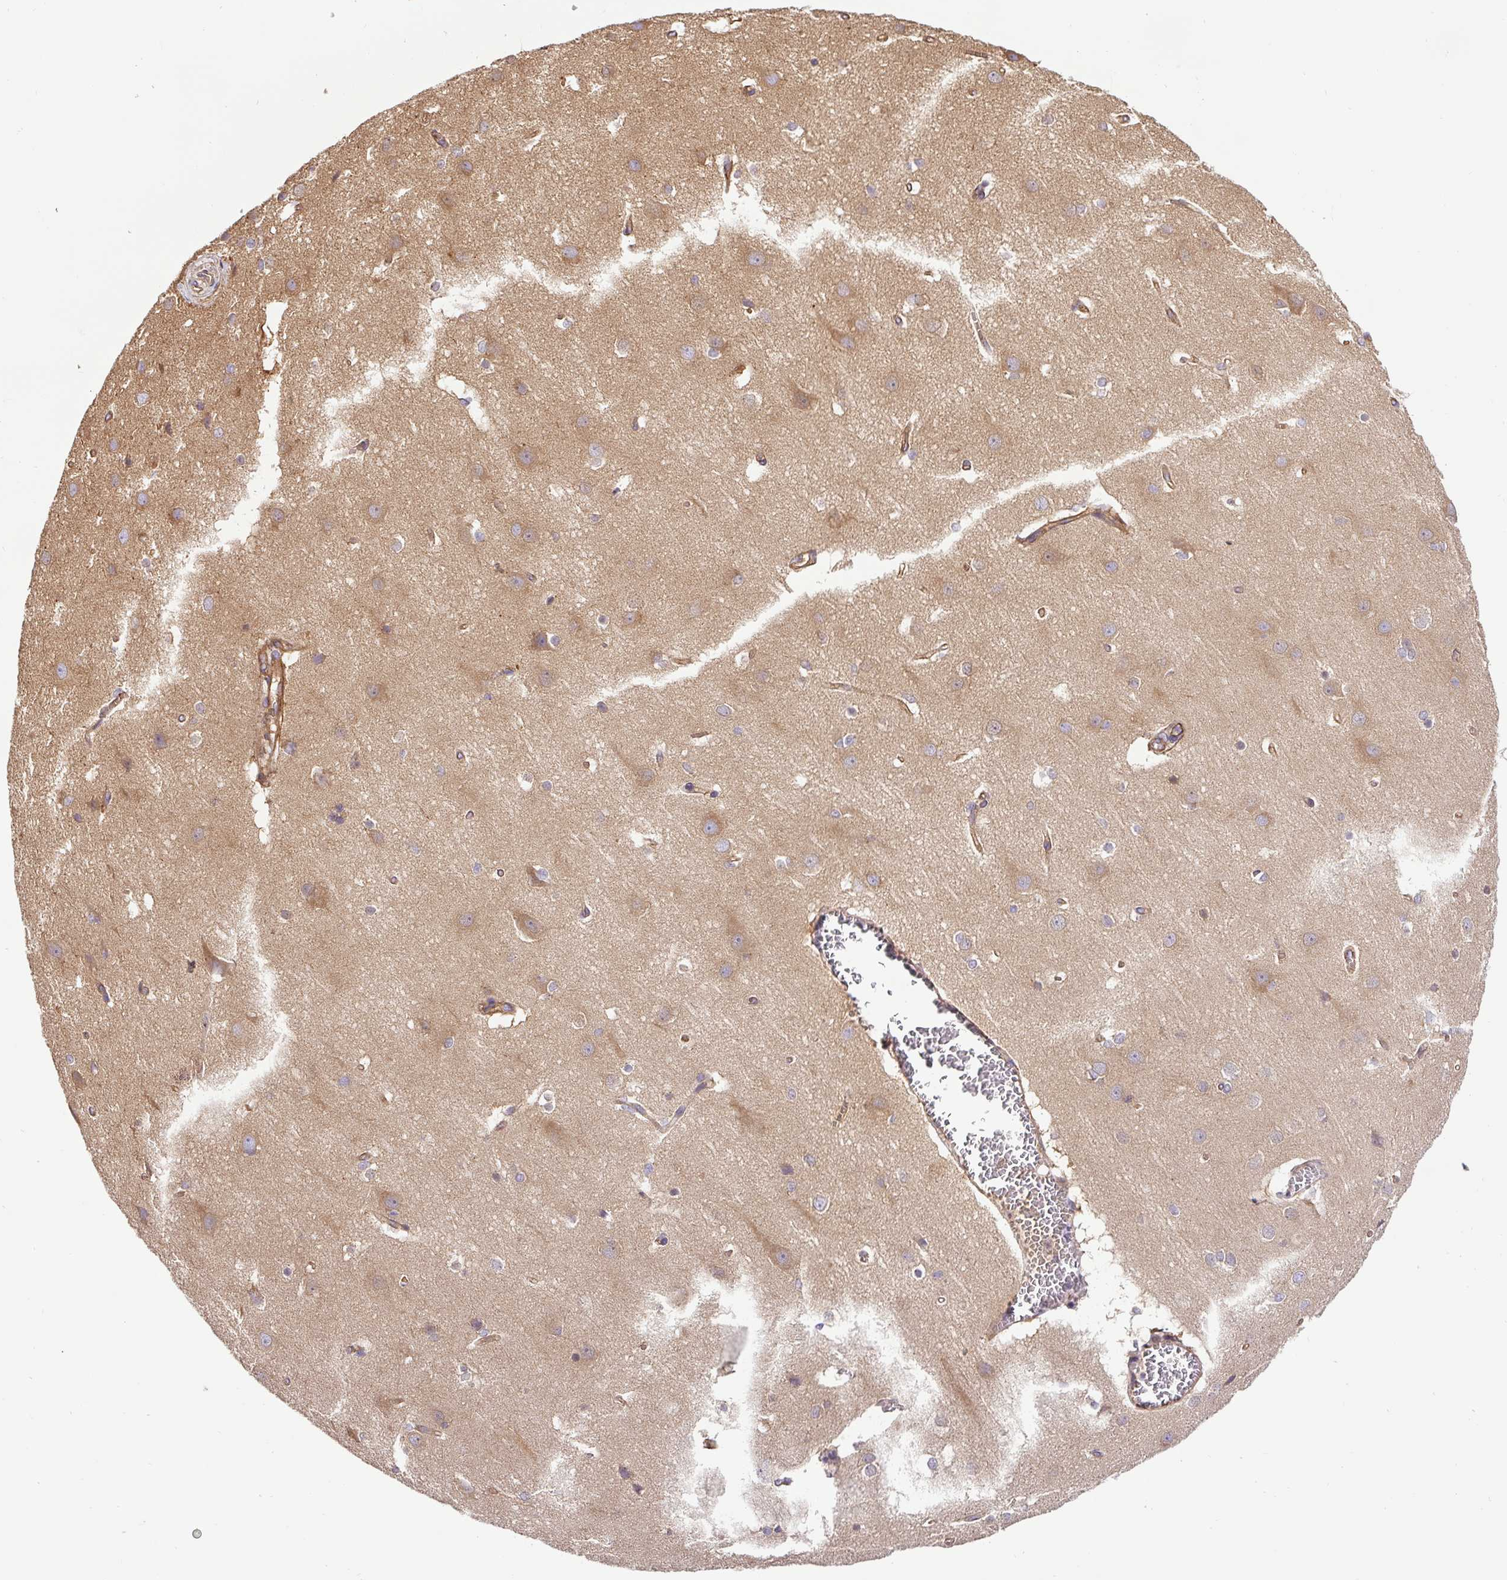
{"staining": {"intensity": "moderate", "quantity": ">75%", "location": "cytoplasmic/membranous"}, "tissue": "cerebral cortex", "cell_type": "Endothelial cells", "image_type": "normal", "snomed": [{"axis": "morphology", "description": "Normal tissue, NOS"}, {"axis": "topography", "description": "Cerebral cortex"}], "caption": "High-power microscopy captured an IHC image of benign cerebral cortex, revealing moderate cytoplasmic/membranous expression in about >75% of endothelial cells. The protein is stained brown, and the nuclei are stained in blue (DAB (3,3'-diaminobenzidine) IHC with brightfield microscopy, high magnification).", "gene": "DCTN1", "patient": {"sex": "male", "age": 37}}